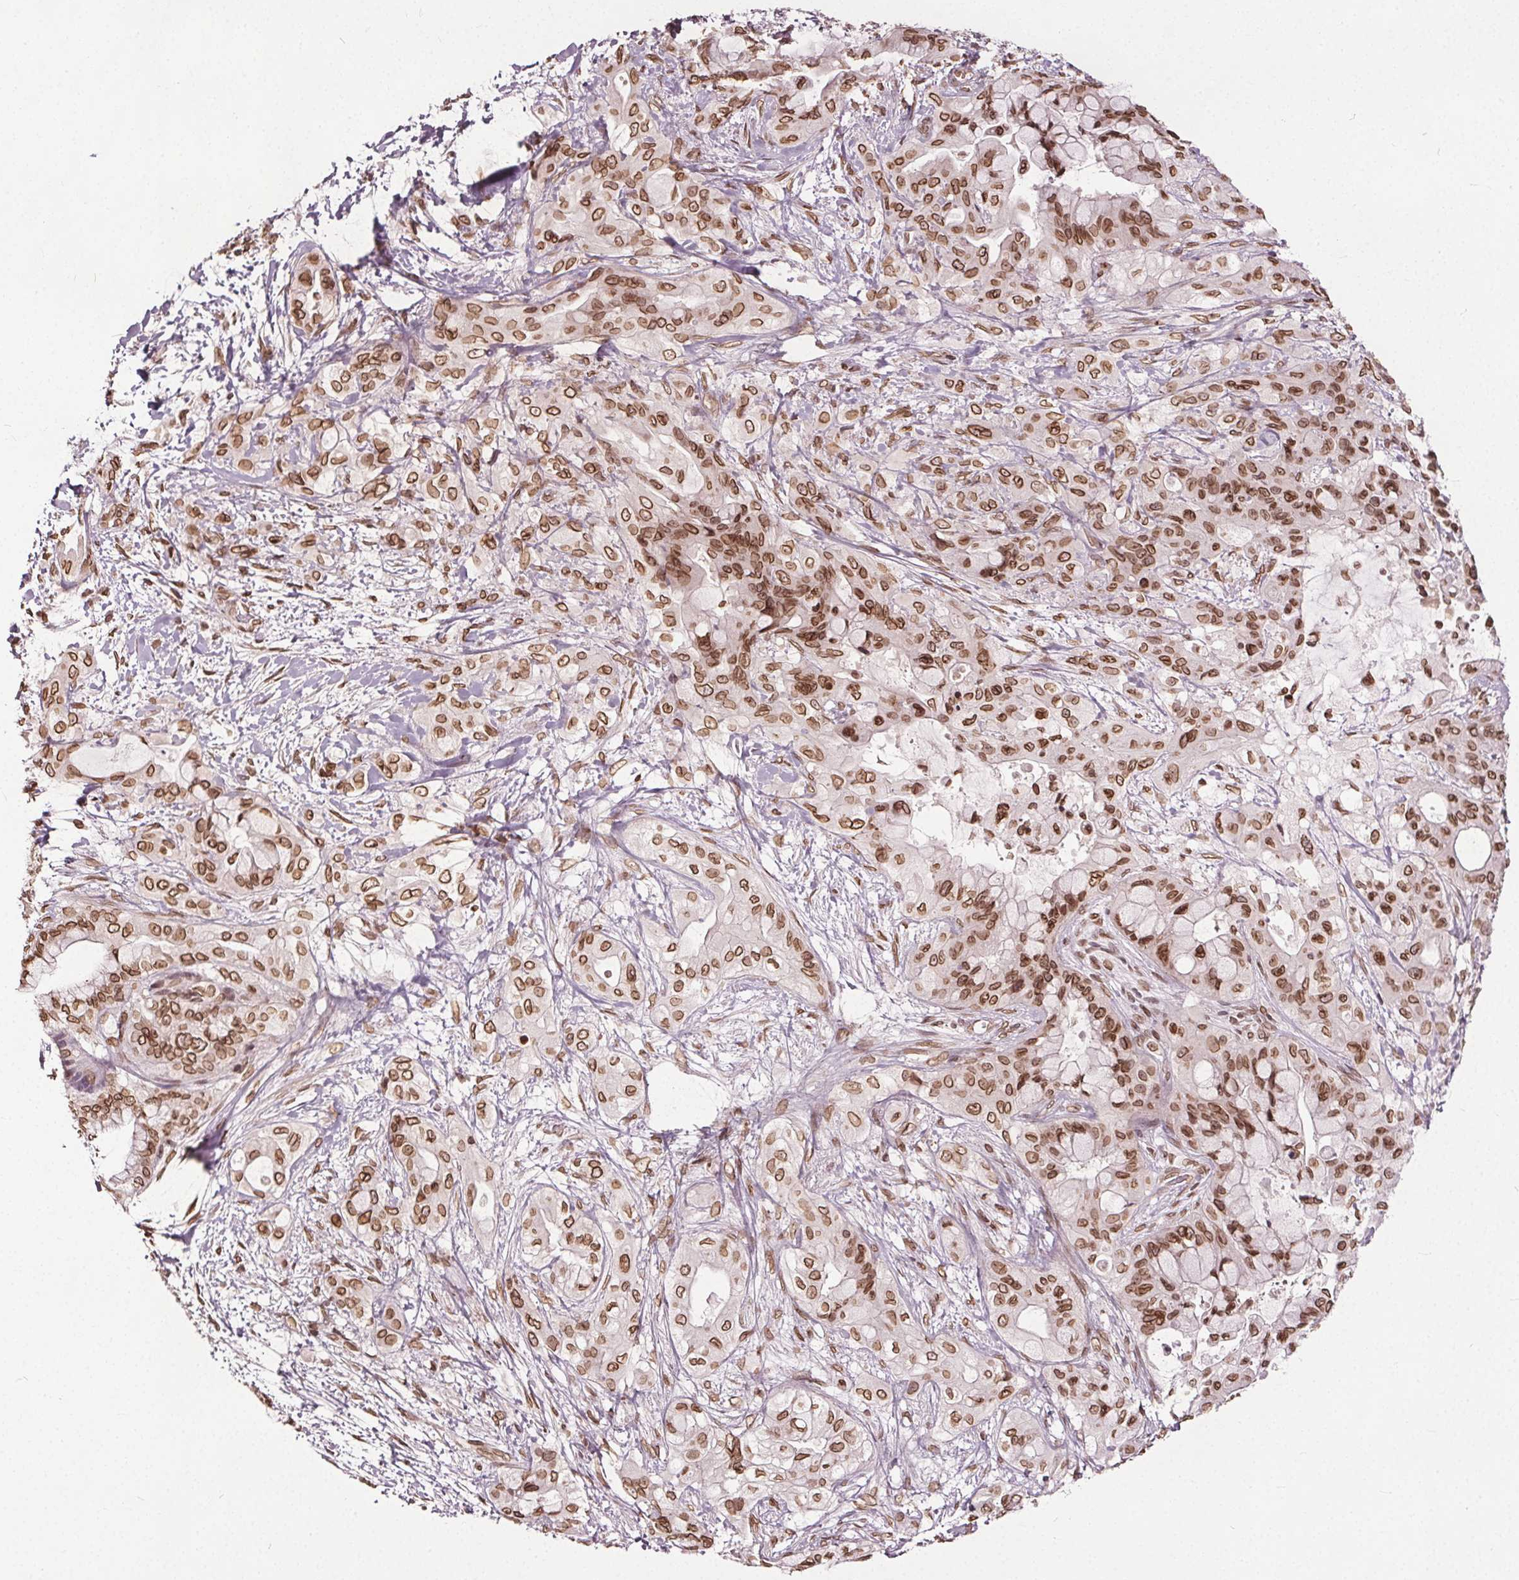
{"staining": {"intensity": "moderate", "quantity": ">75%", "location": "cytoplasmic/membranous,nuclear"}, "tissue": "pancreatic cancer", "cell_type": "Tumor cells", "image_type": "cancer", "snomed": [{"axis": "morphology", "description": "Adenocarcinoma, NOS"}, {"axis": "topography", "description": "Pancreas"}], "caption": "IHC histopathology image of pancreatic cancer (adenocarcinoma) stained for a protein (brown), which reveals medium levels of moderate cytoplasmic/membranous and nuclear expression in about >75% of tumor cells.", "gene": "TTC39C", "patient": {"sex": "male", "age": 71}}